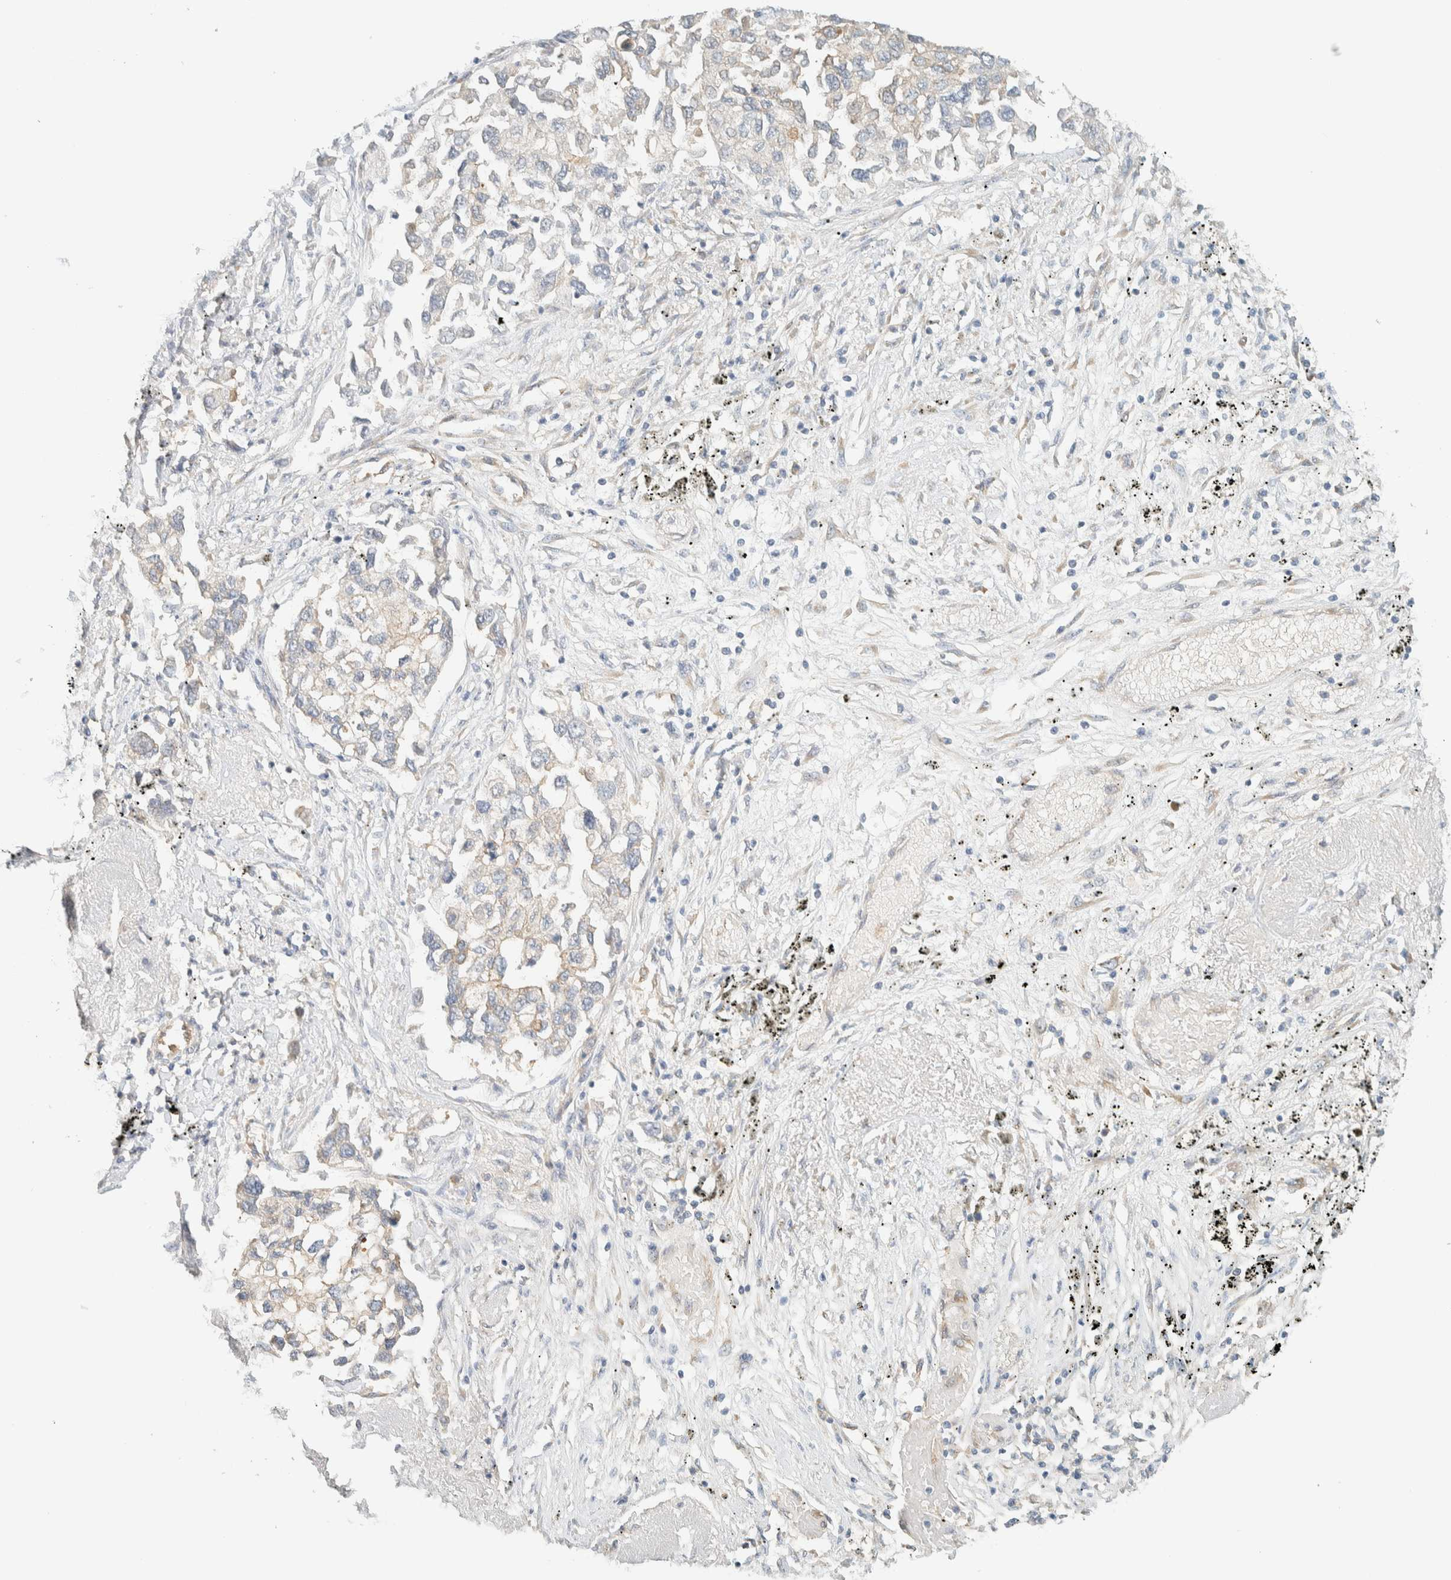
{"staining": {"intensity": "negative", "quantity": "none", "location": "none"}, "tissue": "lung cancer", "cell_type": "Tumor cells", "image_type": "cancer", "snomed": [{"axis": "morphology", "description": "Inflammation, NOS"}, {"axis": "morphology", "description": "Adenocarcinoma, NOS"}, {"axis": "topography", "description": "Lung"}], "caption": "Tumor cells are negative for brown protein staining in lung cancer (adenocarcinoma).", "gene": "LIMA1", "patient": {"sex": "male", "age": 63}}